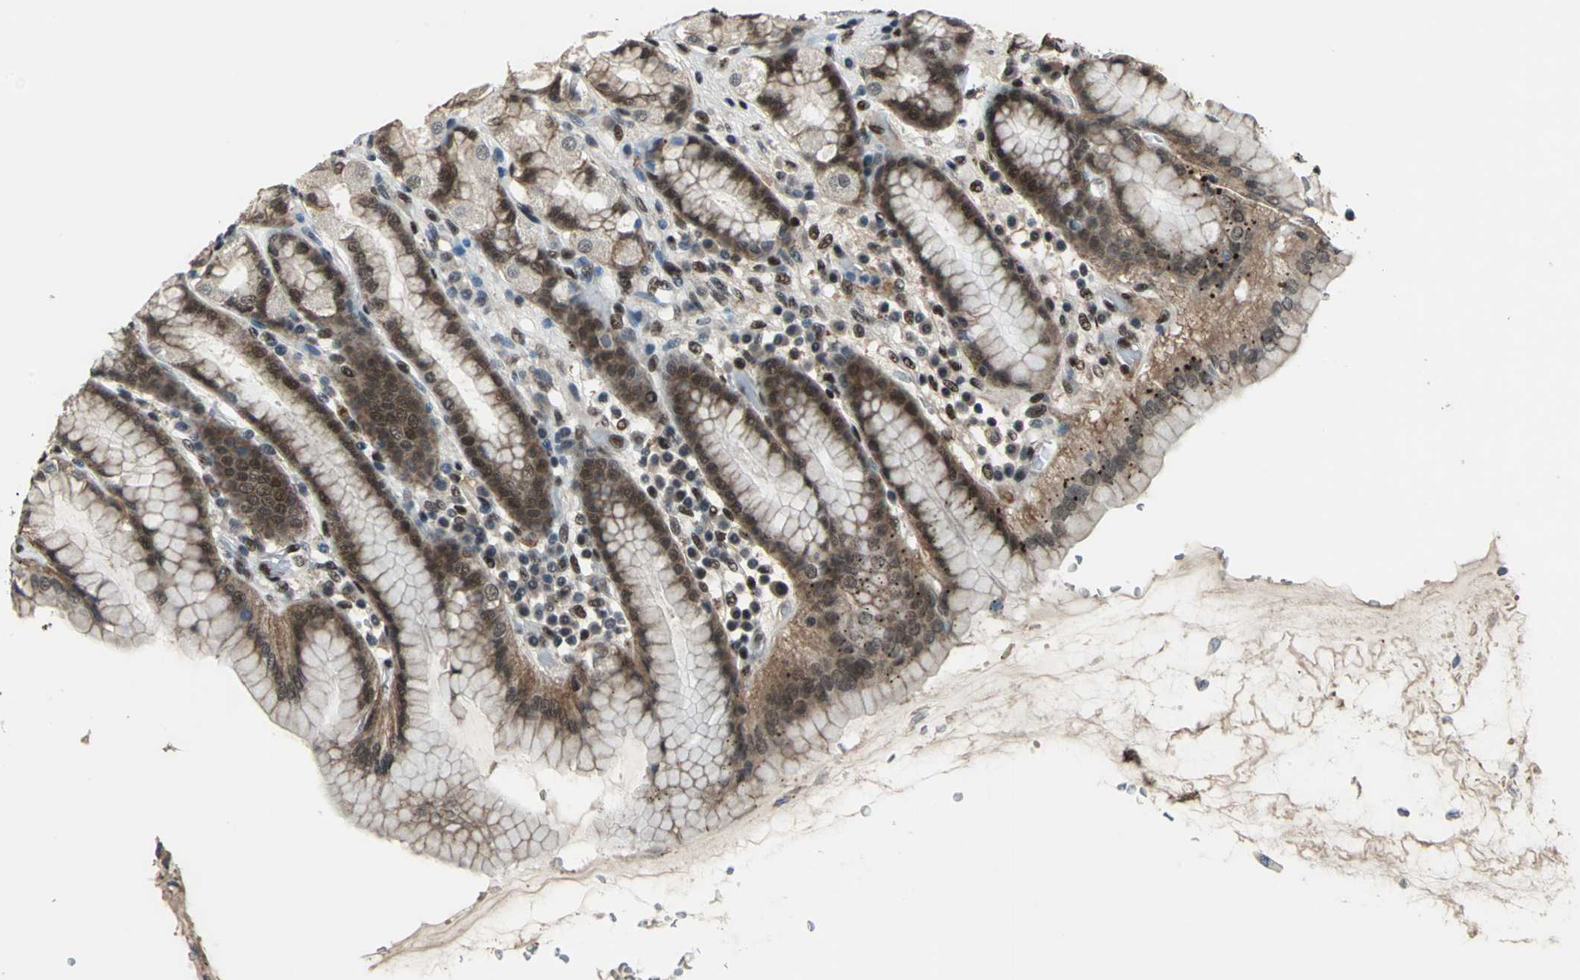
{"staining": {"intensity": "strong", "quantity": "25%-75%", "location": "cytoplasmic/membranous,nuclear"}, "tissue": "stomach", "cell_type": "Glandular cells", "image_type": "normal", "snomed": [{"axis": "morphology", "description": "Normal tissue, NOS"}, {"axis": "topography", "description": "Stomach, upper"}], "caption": "The micrograph displays immunohistochemical staining of unremarkable stomach. There is strong cytoplasmic/membranous,nuclear staining is appreciated in about 25%-75% of glandular cells. (IHC, brightfield microscopy, high magnification).", "gene": "ELF2", "patient": {"sex": "male", "age": 68}}